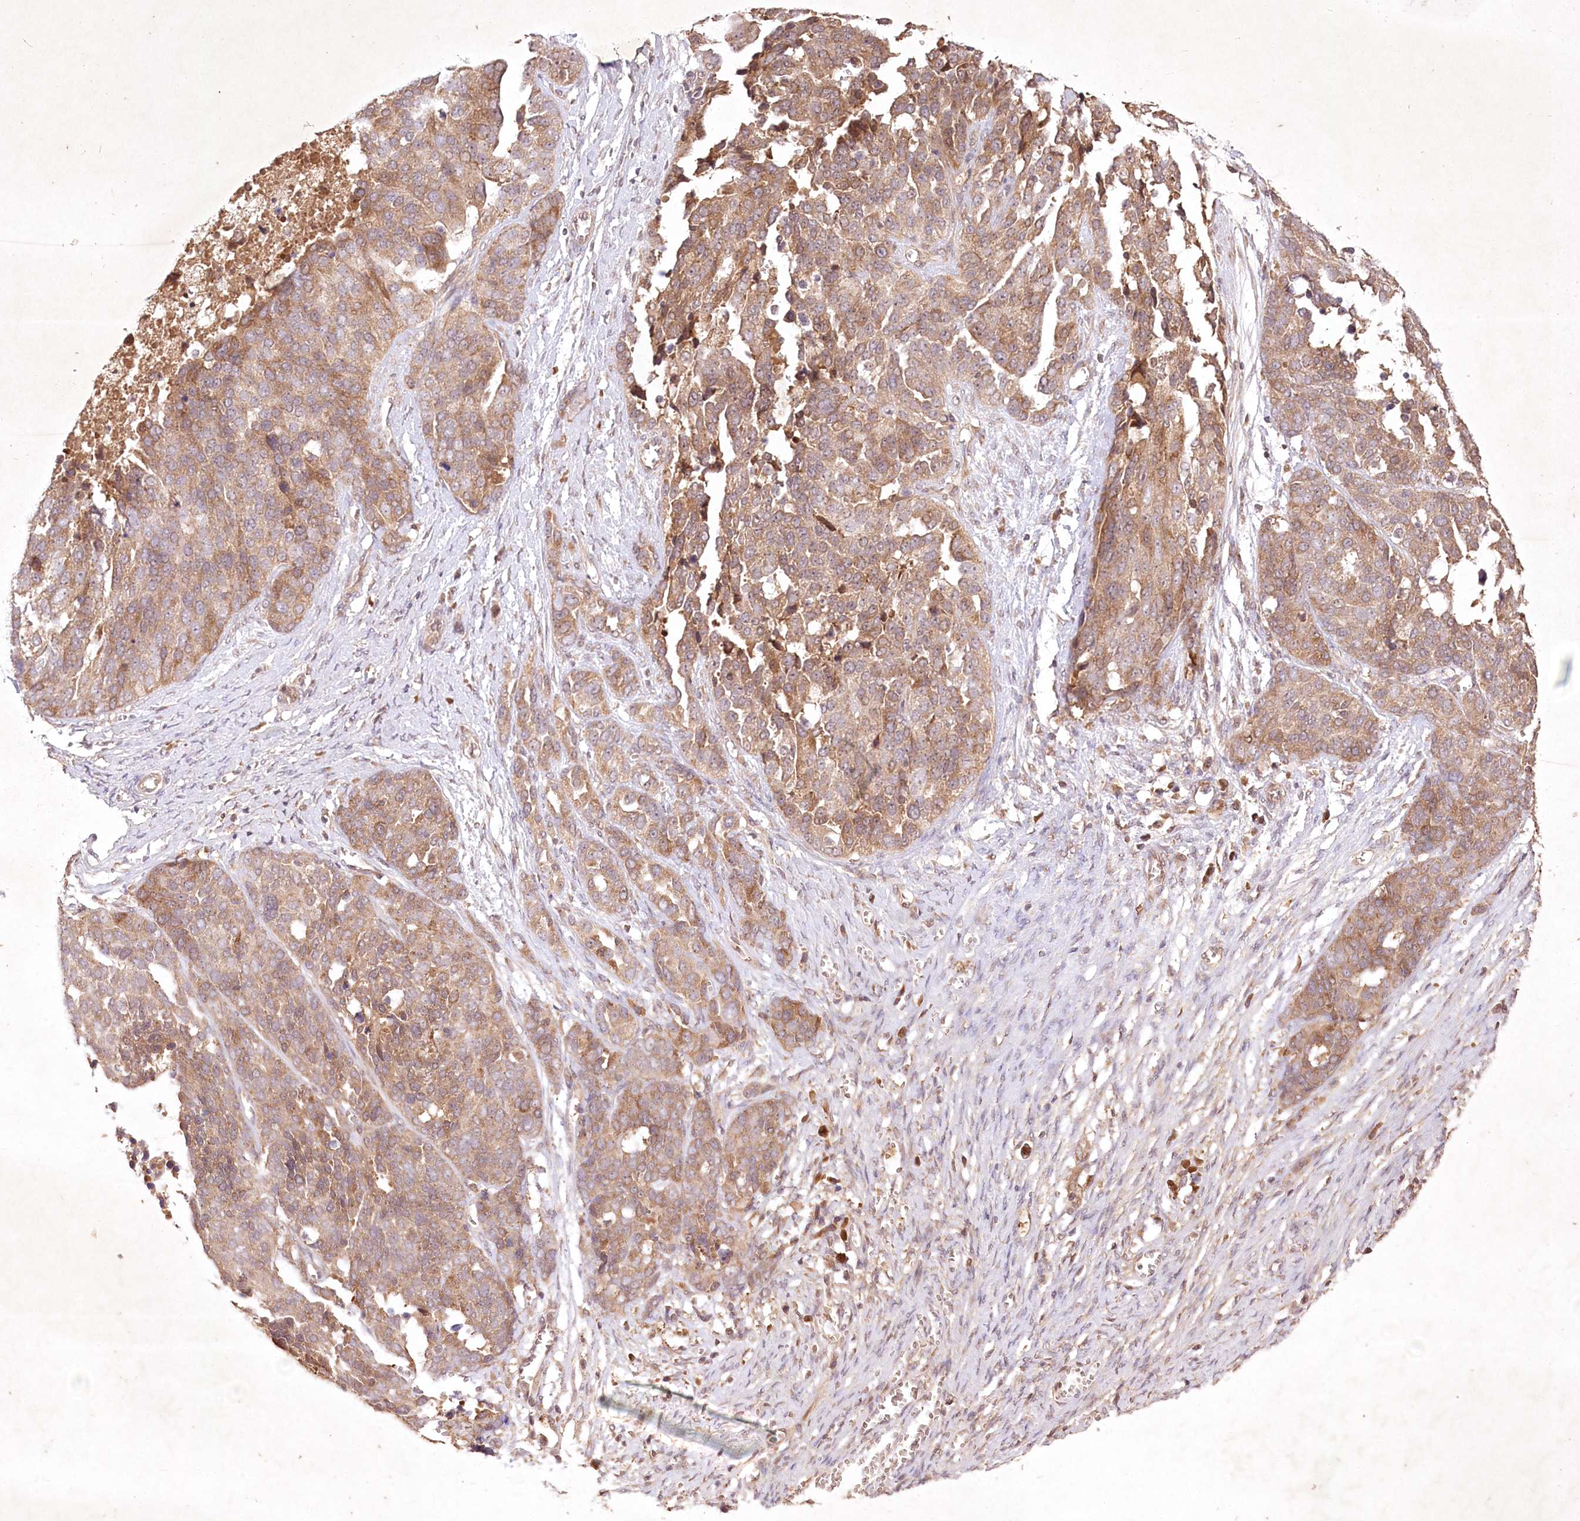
{"staining": {"intensity": "moderate", "quantity": ">75%", "location": "cytoplasmic/membranous"}, "tissue": "ovarian cancer", "cell_type": "Tumor cells", "image_type": "cancer", "snomed": [{"axis": "morphology", "description": "Cystadenocarcinoma, serous, NOS"}, {"axis": "topography", "description": "Ovary"}], "caption": "IHC image of neoplastic tissue: human ovarian cancer (serous cystadenocarcinoma) stained using IHC exhibits medium levels of moderate protein expression localized specifically in the cytoplasmic/membranous of tumor cells, appearing as a cytoplasmic/membranous brown color.", "gene": "IRAK1BP1", "patient": {"sex": "female", "age": 44}}